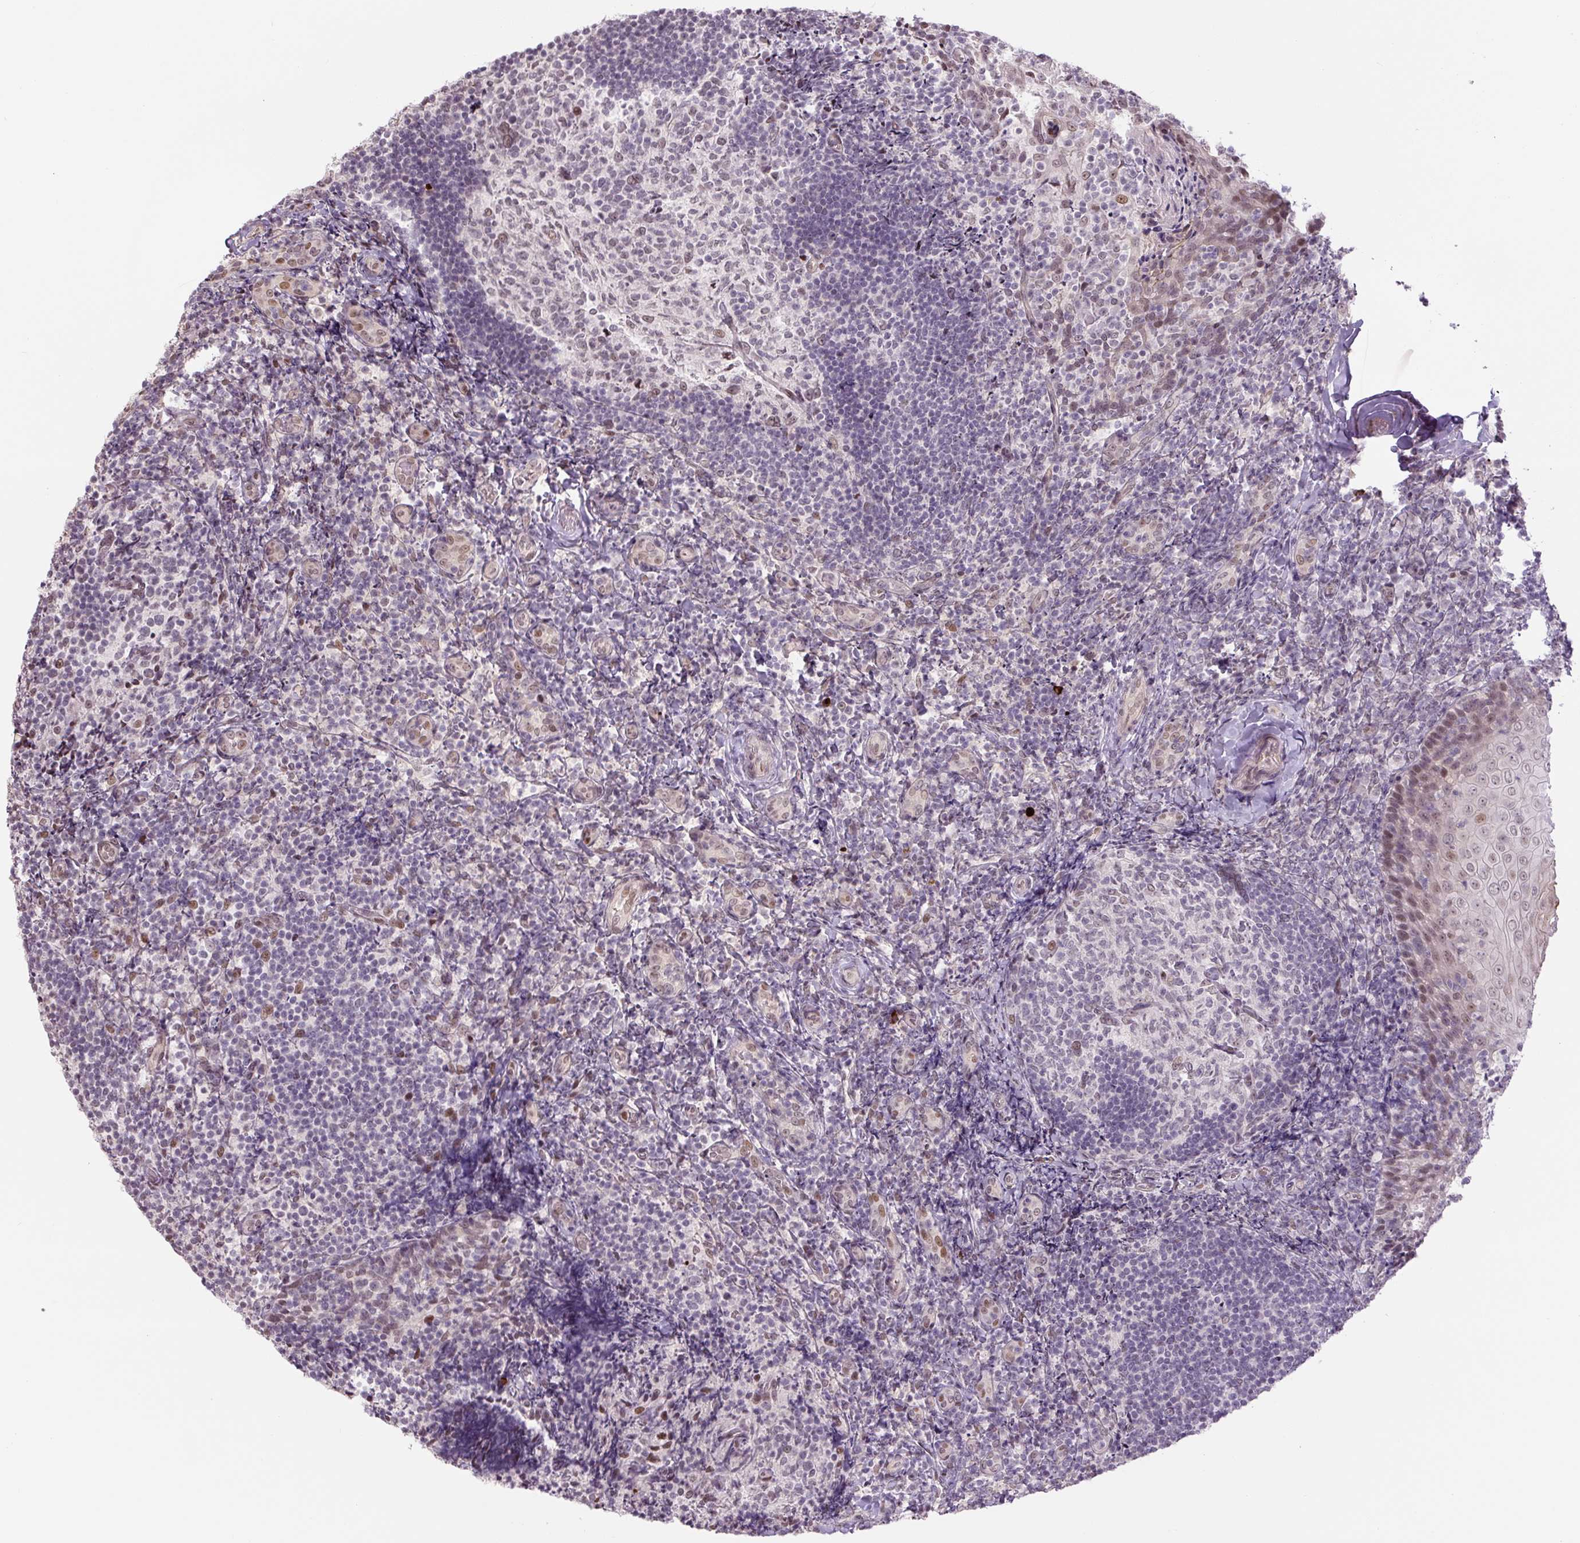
{"staining": {"intensity": "moderate", "quantity": "<25%", "location": "nuclear"}, "tissue": "tonsil", "cell_type": "Germinal center cells", "image_type": "normal", "snomed": [{"axis": "morphology", "description": "Normal tissue, NOS"}, {"axis": "topography", "description": "Tonsil"}], "caption": "Tonsil was stained to show a protein in brown. There is low levels of moderate nuclear staining in about <25% of germinal center cells. Nuclei are stained in blue.", "gene": "TCFL5", "patient": {"sex": "female", "age": 10}}